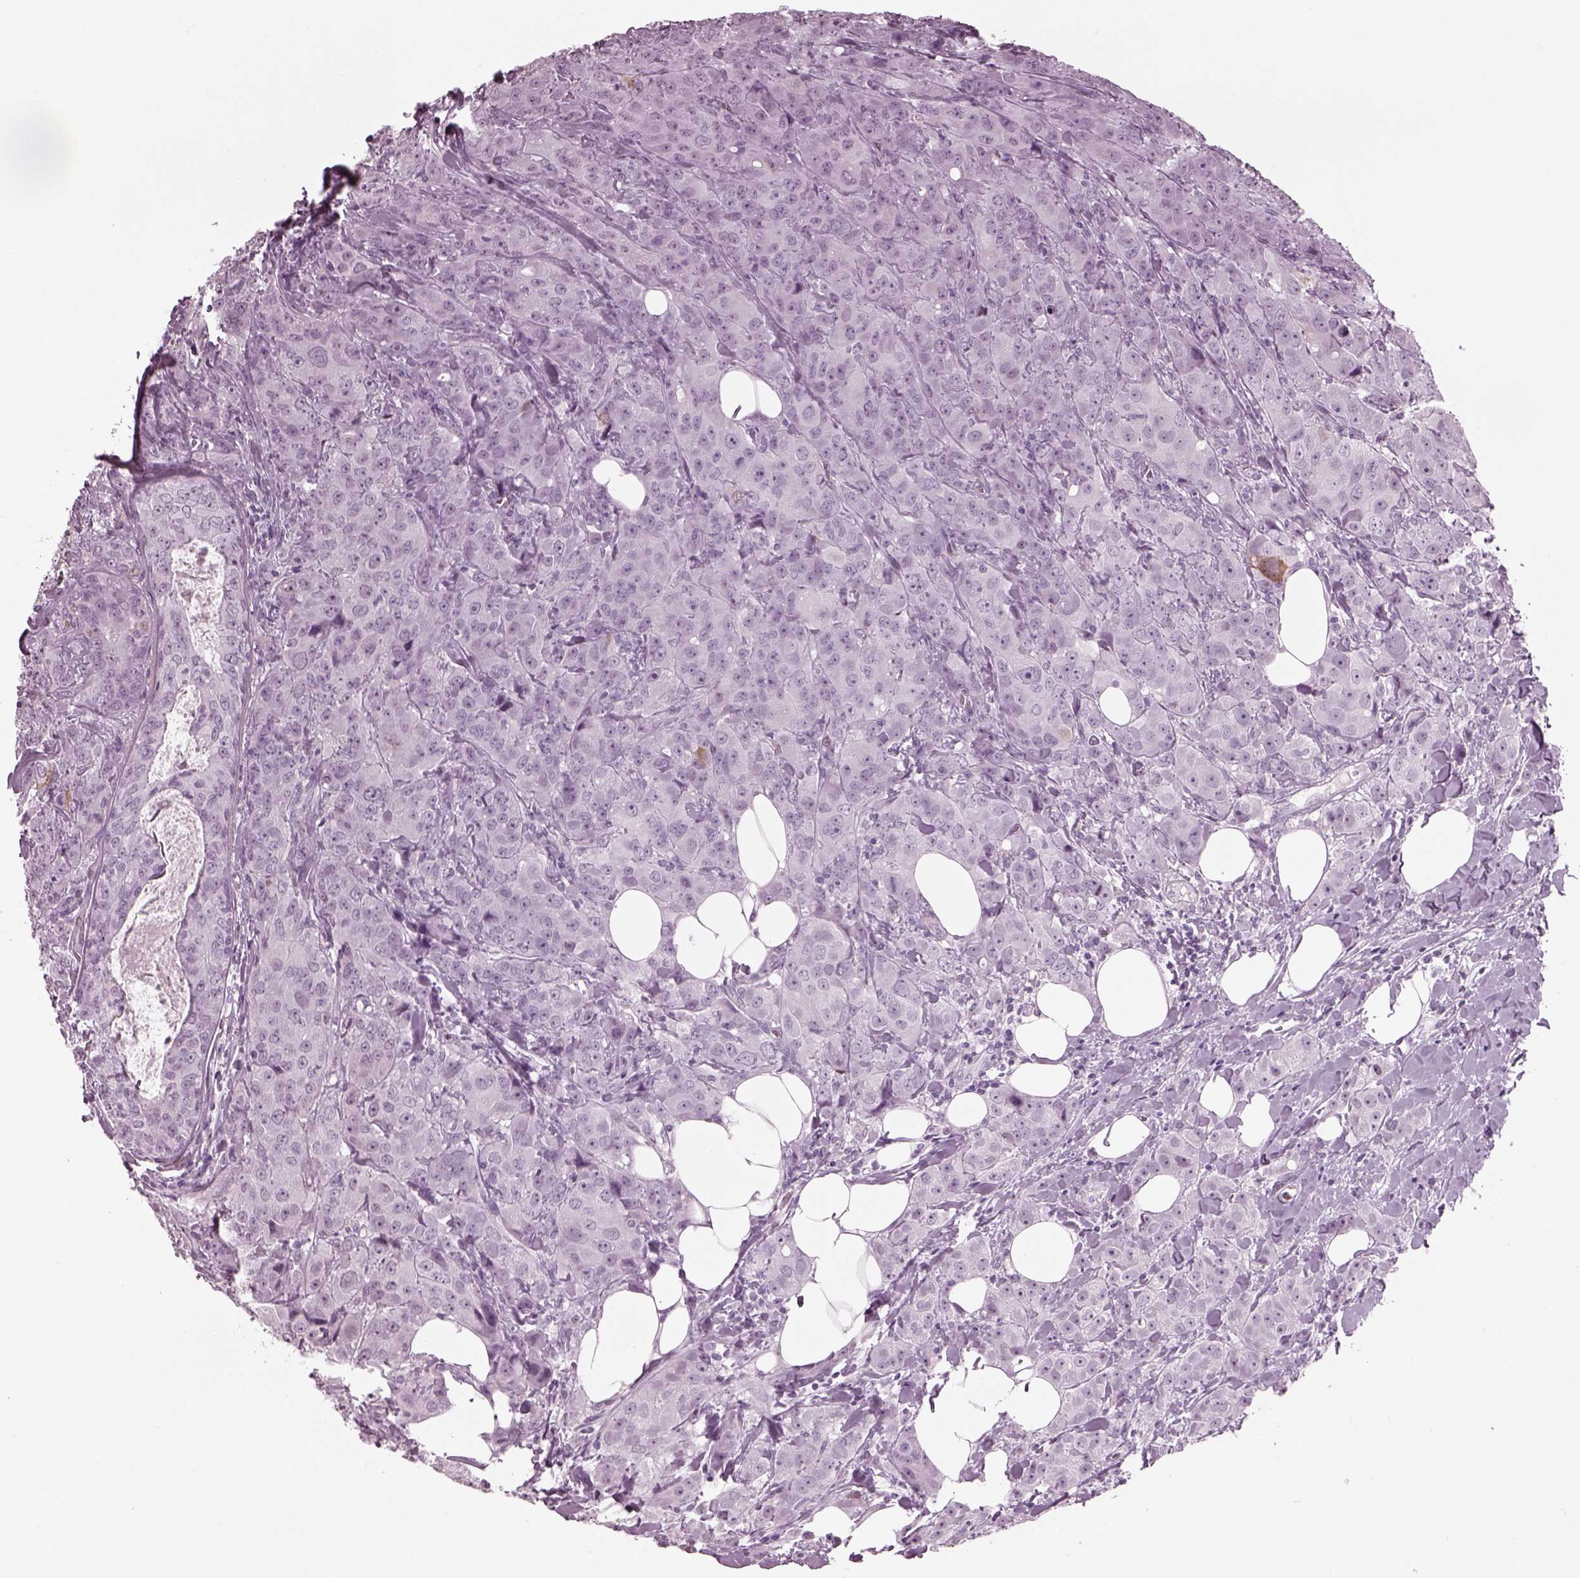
{"staining": {"intensity": "negative", "quantity": "none", "location": "none"}, "tissue": "breast cancer", "cell_type": "Tumor cells", "image_type": "cancer", "snomed": [{"axis": "morphology", "description": "Duct carcinoma"}, {"axis": "topography", "description": "Breast"}], "caption": "High magnification brightfield microscopy of breast cancer (intraductal carcinoma) stained with DAB (3,3'-diaminobenzidine) (brown) and counterstained with hematoxylin (blue): tumor cells show no significant positivity.", "gene": "TPPP2", "patient": {"sex": "female", "age": 43}}